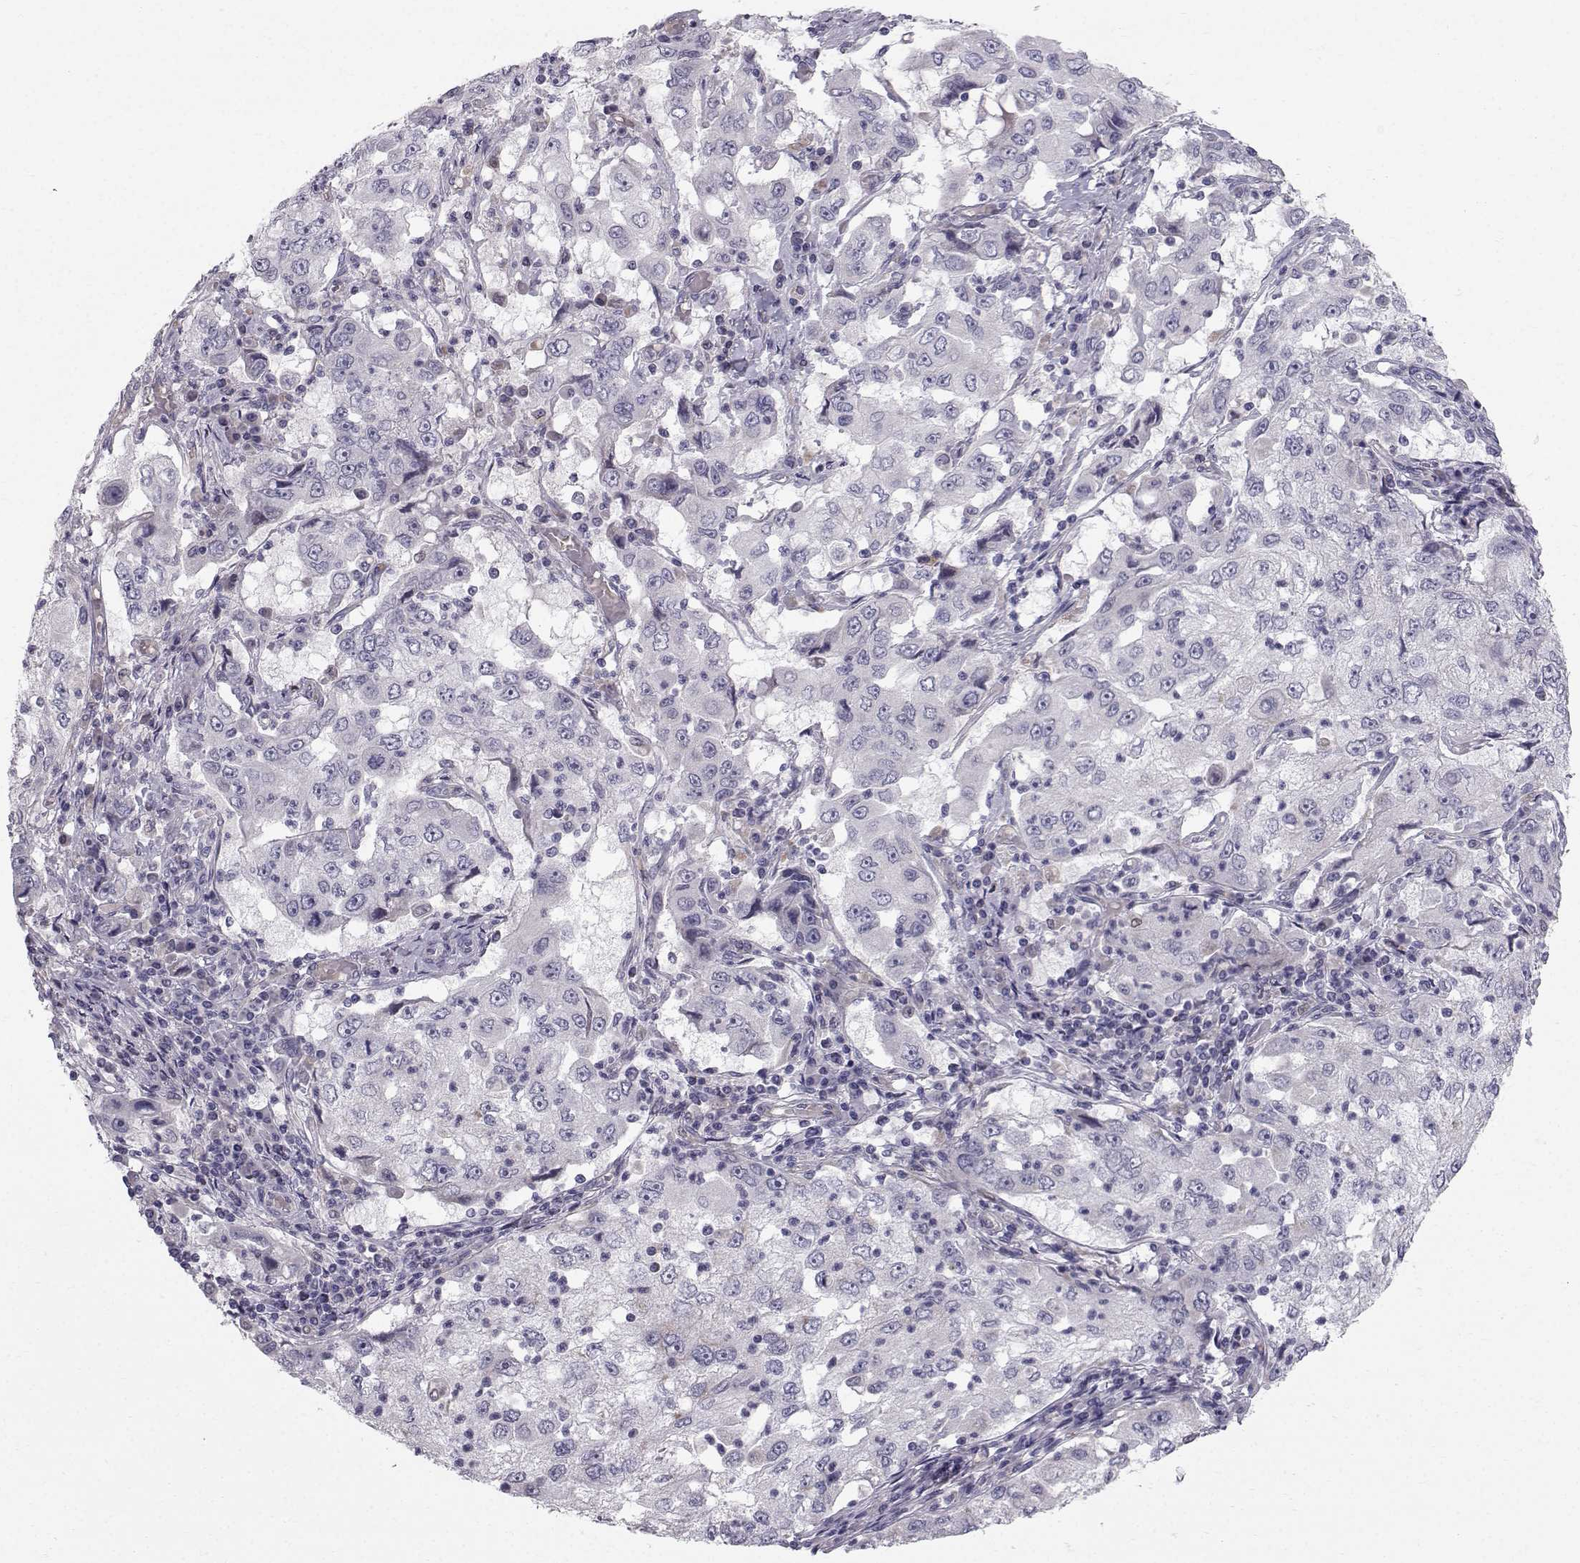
{"staining": {"intensity": "negative", "quantity": "none", "location": "none"}, "tissue": "cervical cancer", "cell_type": "Tumor cells", "image_type": "cancer", "snomed": [{"axis": "morphology", "description": "Squamous cell carcinoma, NOS"}, {"axis": "topography", "description": "Cervix"}], "caption": "Immunohistochemical staining of human cervical cancer (squamous cell carcinoma) demonstrates no significant staining in tumor cells.", "gene": "CALCR", "patient": {"sex": "female", "age": 36}}